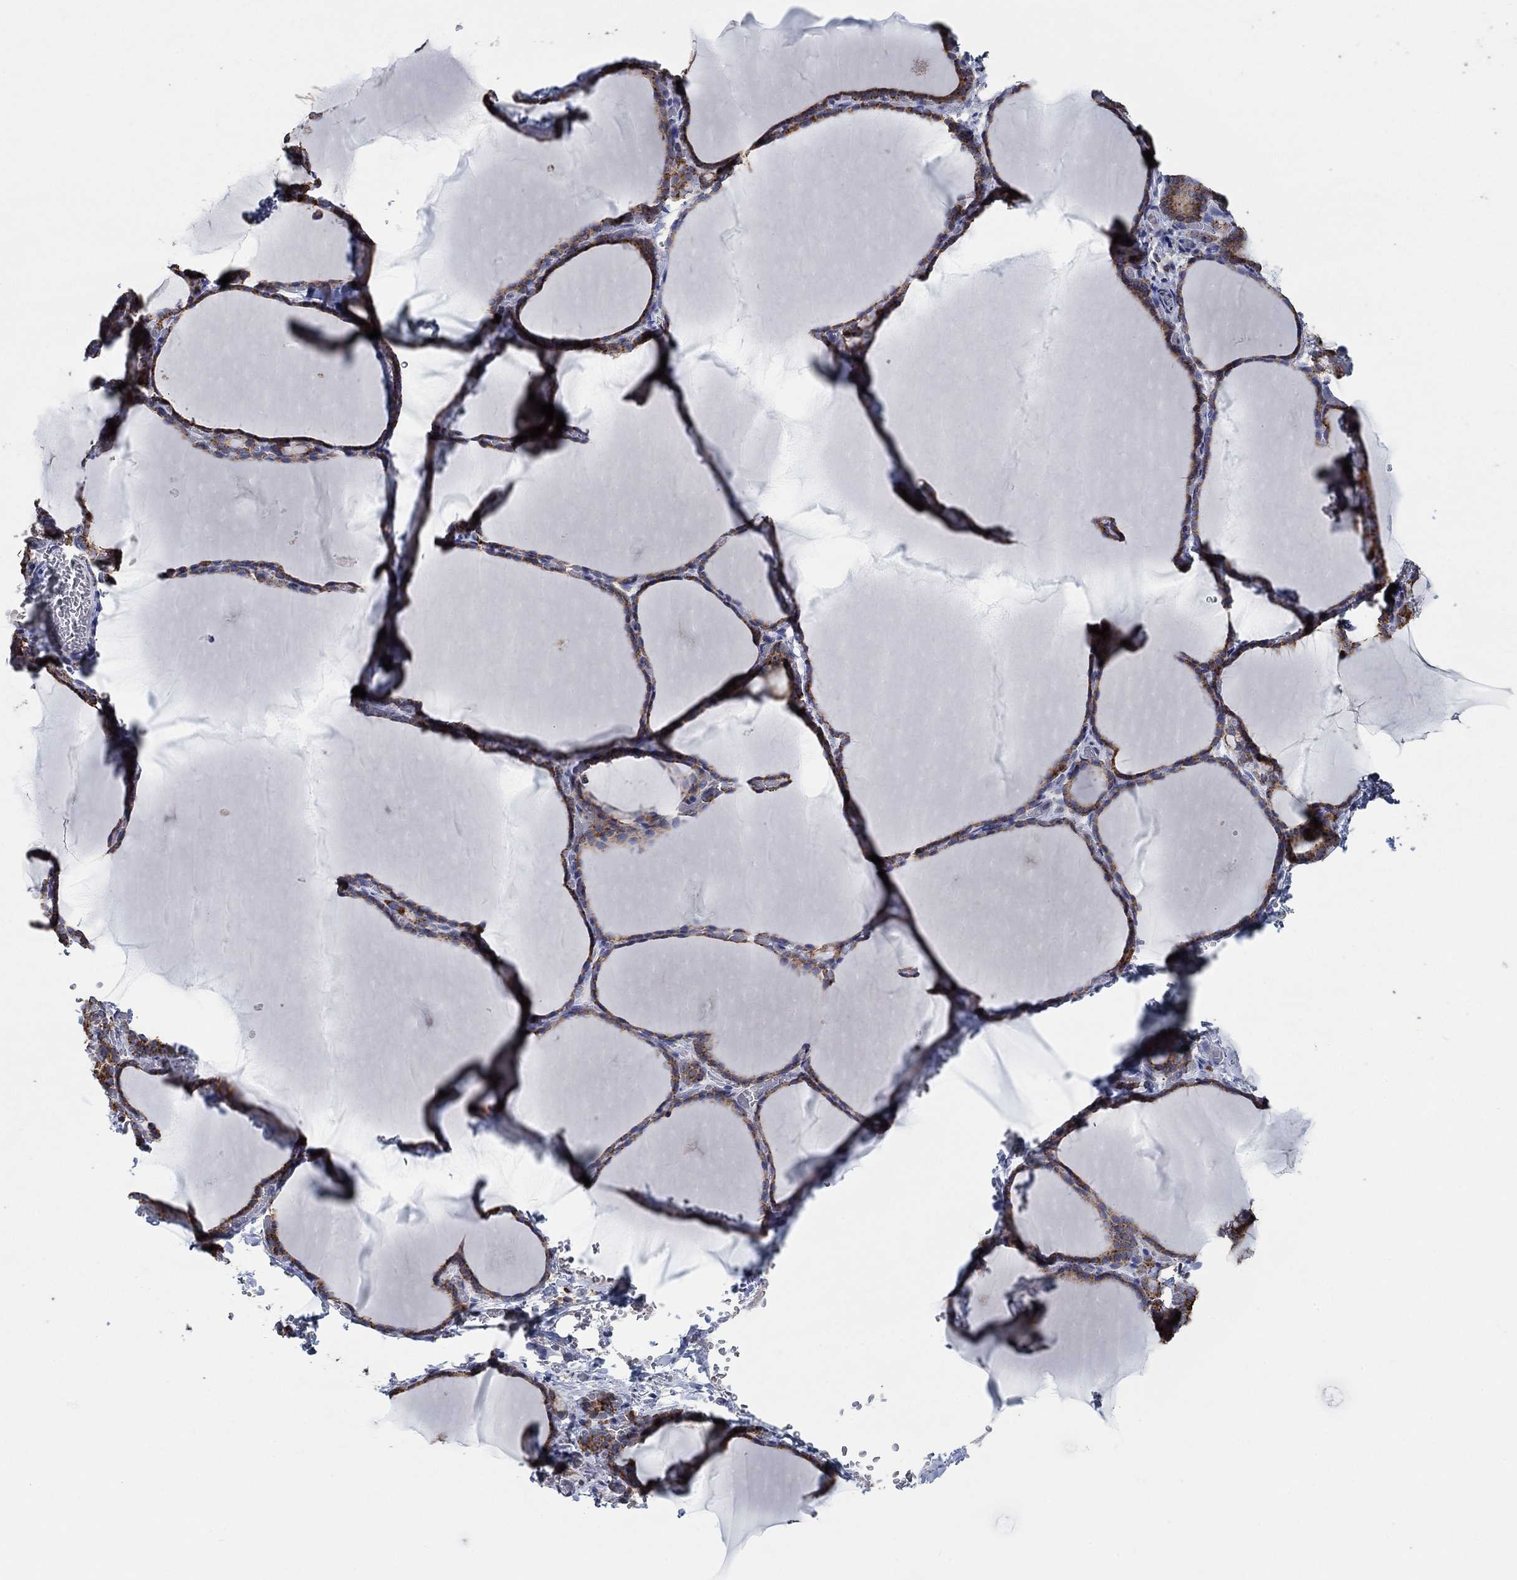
{"staining": {"intensity": "strong", "quantity": "25%-75%", "location": "cytoplasmic/membranous"}, "tissue": "thyroid gland", "cell_type": "Glandular cells", "image_type": "normal", "snomed": [{"axis": "morphology", "description": "Normal tissue, NOS"}, {"axis": "morphology", "description": "Hyperplasia, NOS"}, {"axis": "topography", "description": "Thyroid gland"}], "caption": "Protein analysis of unremarkable thyroid gland displays strong cytoplasmic/membranous positivity in about 25%-75% of glandular cells. Nuclei are stained in blue.", "gene": "NCEH1", "patient": {"sex": "female", "age": 27}}